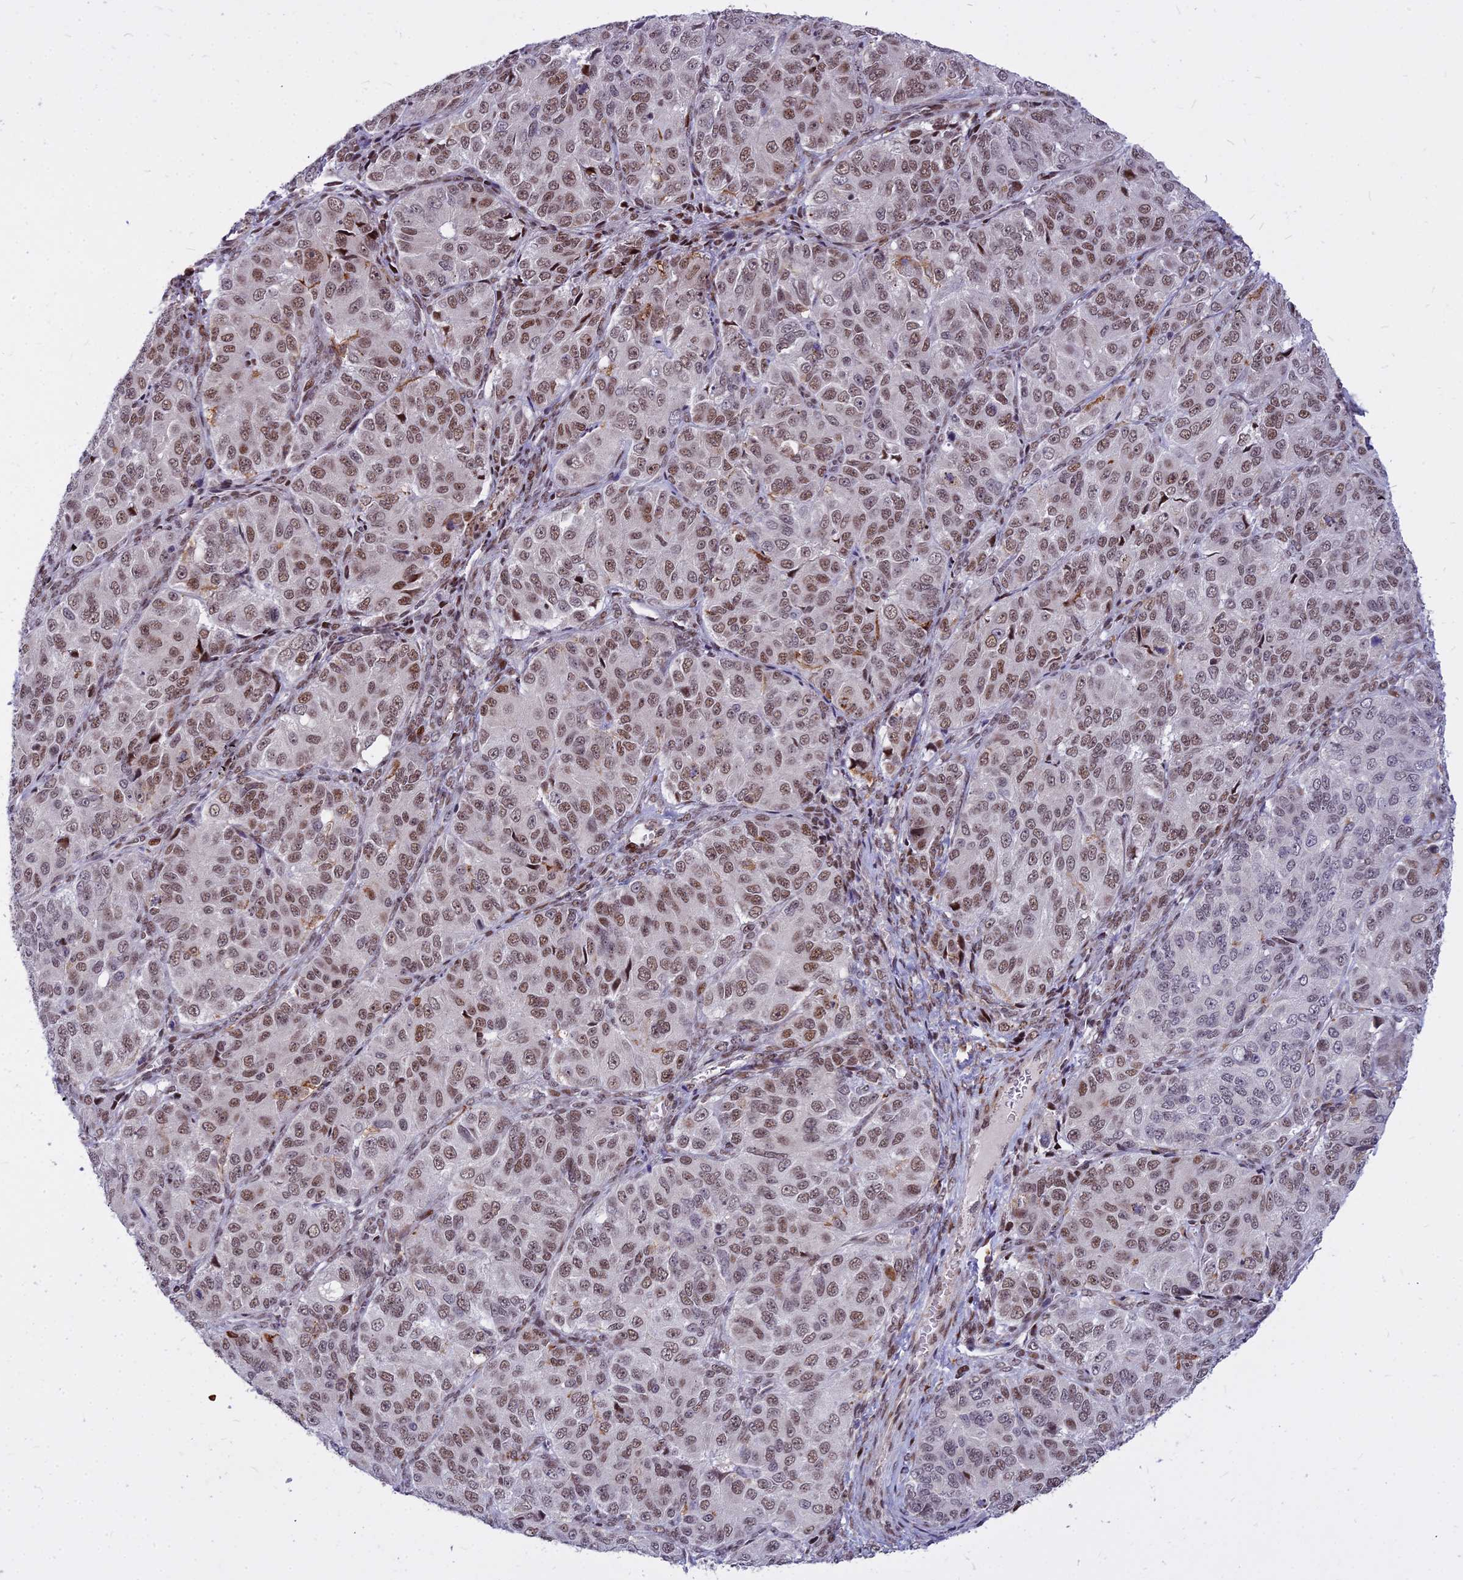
{"staining": {"intensity": "moderate", "quantity": ">75%", "location": "nuclear"}, "tissue": "ovarian cancer", "cell_type": "Tumor cells", "image_type": "cancer", "snomed": [{"axis": "morphology", "description": "Carcinoma, endometroid"}, {"axis": "topography", "description": "Ovary"}], "caption": "Moderate nuclear protein staining is identified in about >75% of tumor cells in ovarian cancer (endometroid carcinoma).", "gene": "ALG10", "patient": {"sex": "female", "age": 51}}